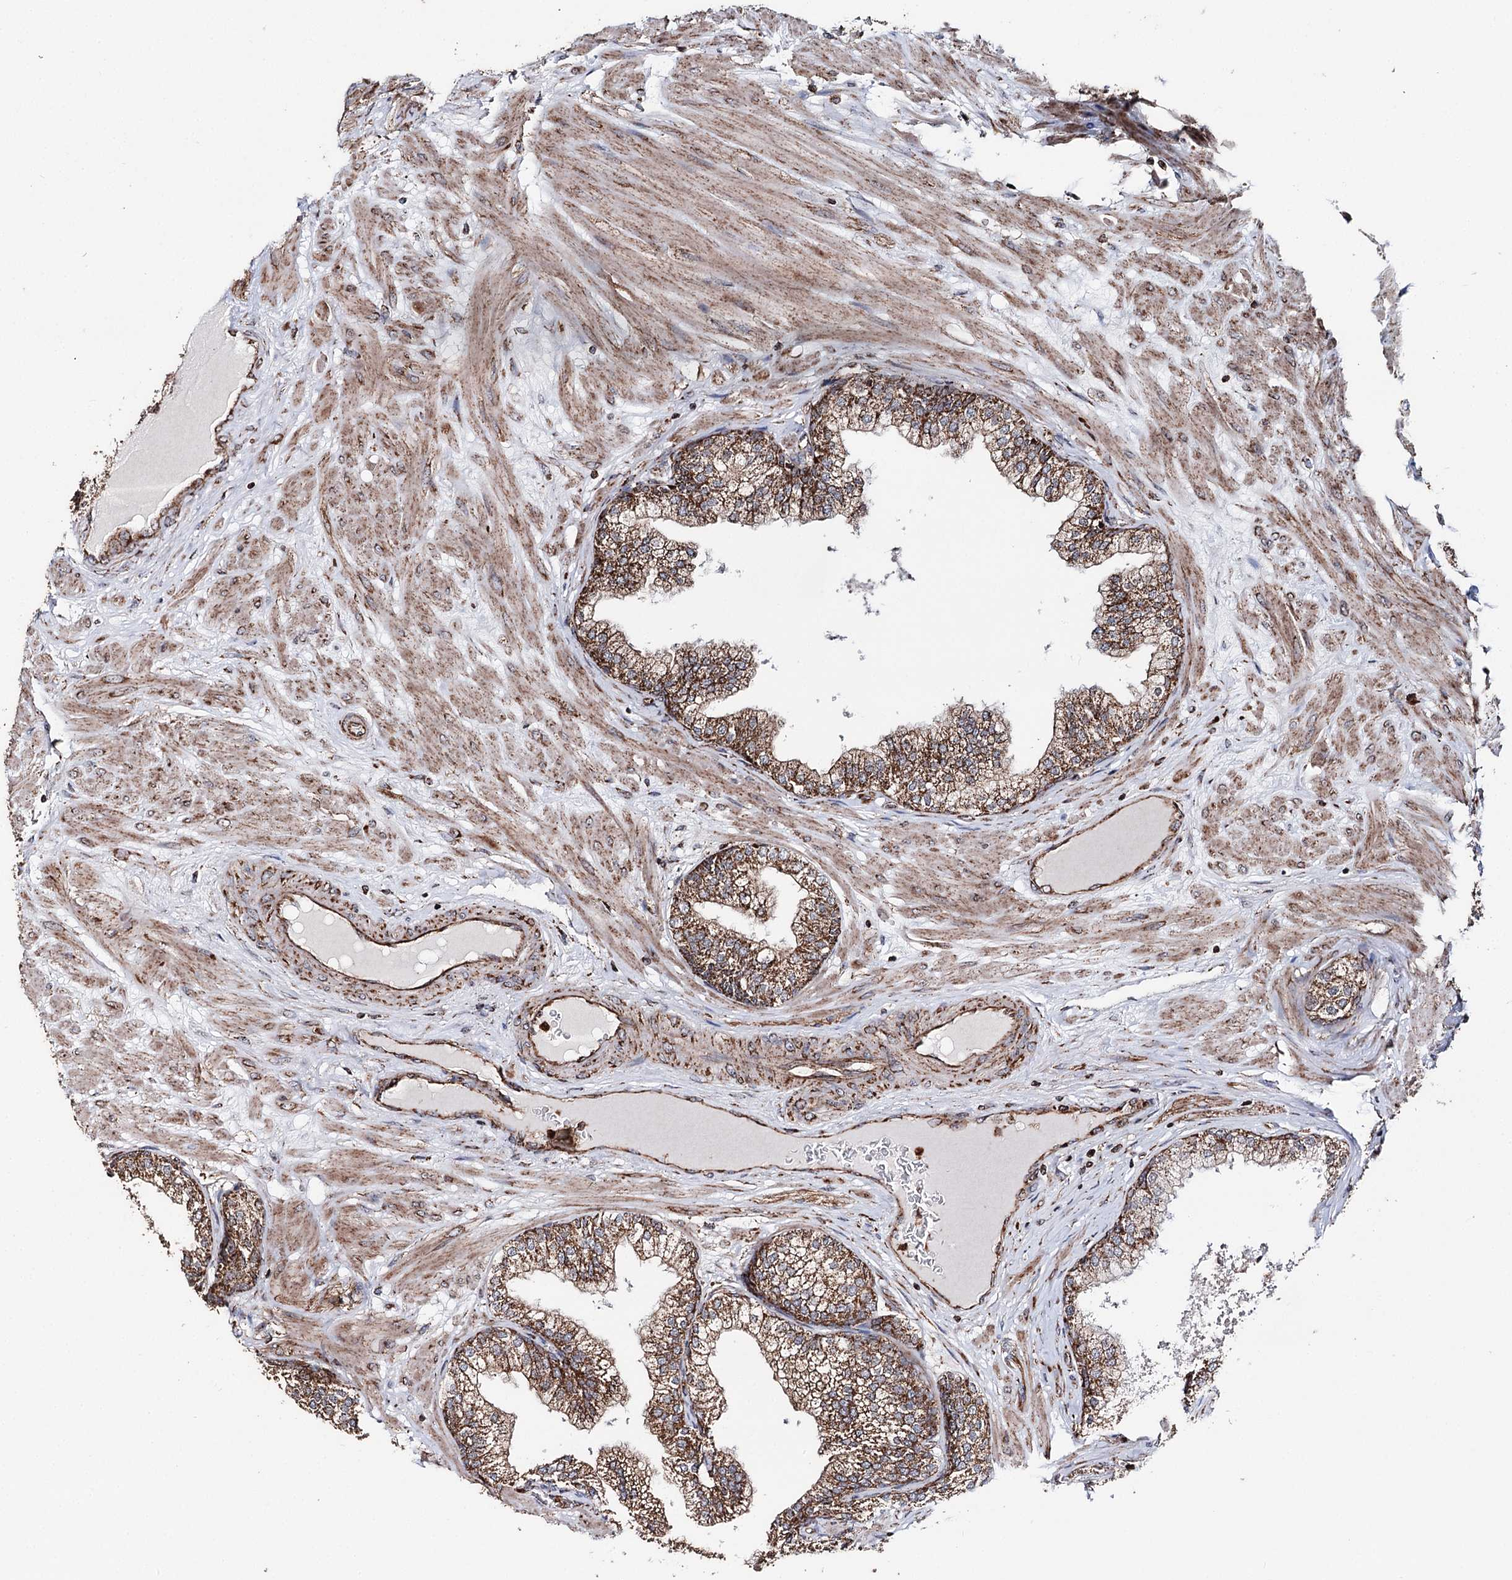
{"staining": {"intensity": "strong", "quantity": ">75%", "location": "cytoplasmic/membranous"}, "tissue": "prostate", "cell_type": "Glandular cells", "image_type": "normal", "snomed": [{"axis": "morphology", "description": "Normal tissue, NOS"}, {"axis": "topography", "description": "Prostate"}], "caption": "This is a photomicrograph of IHC staining of unremarkable prostate, which shows strong positivity in the cytoplasmic/membranous of glandular cells.", "gene": "FGFR1OP2", "patient": {"sex": "male", "age": 60}}